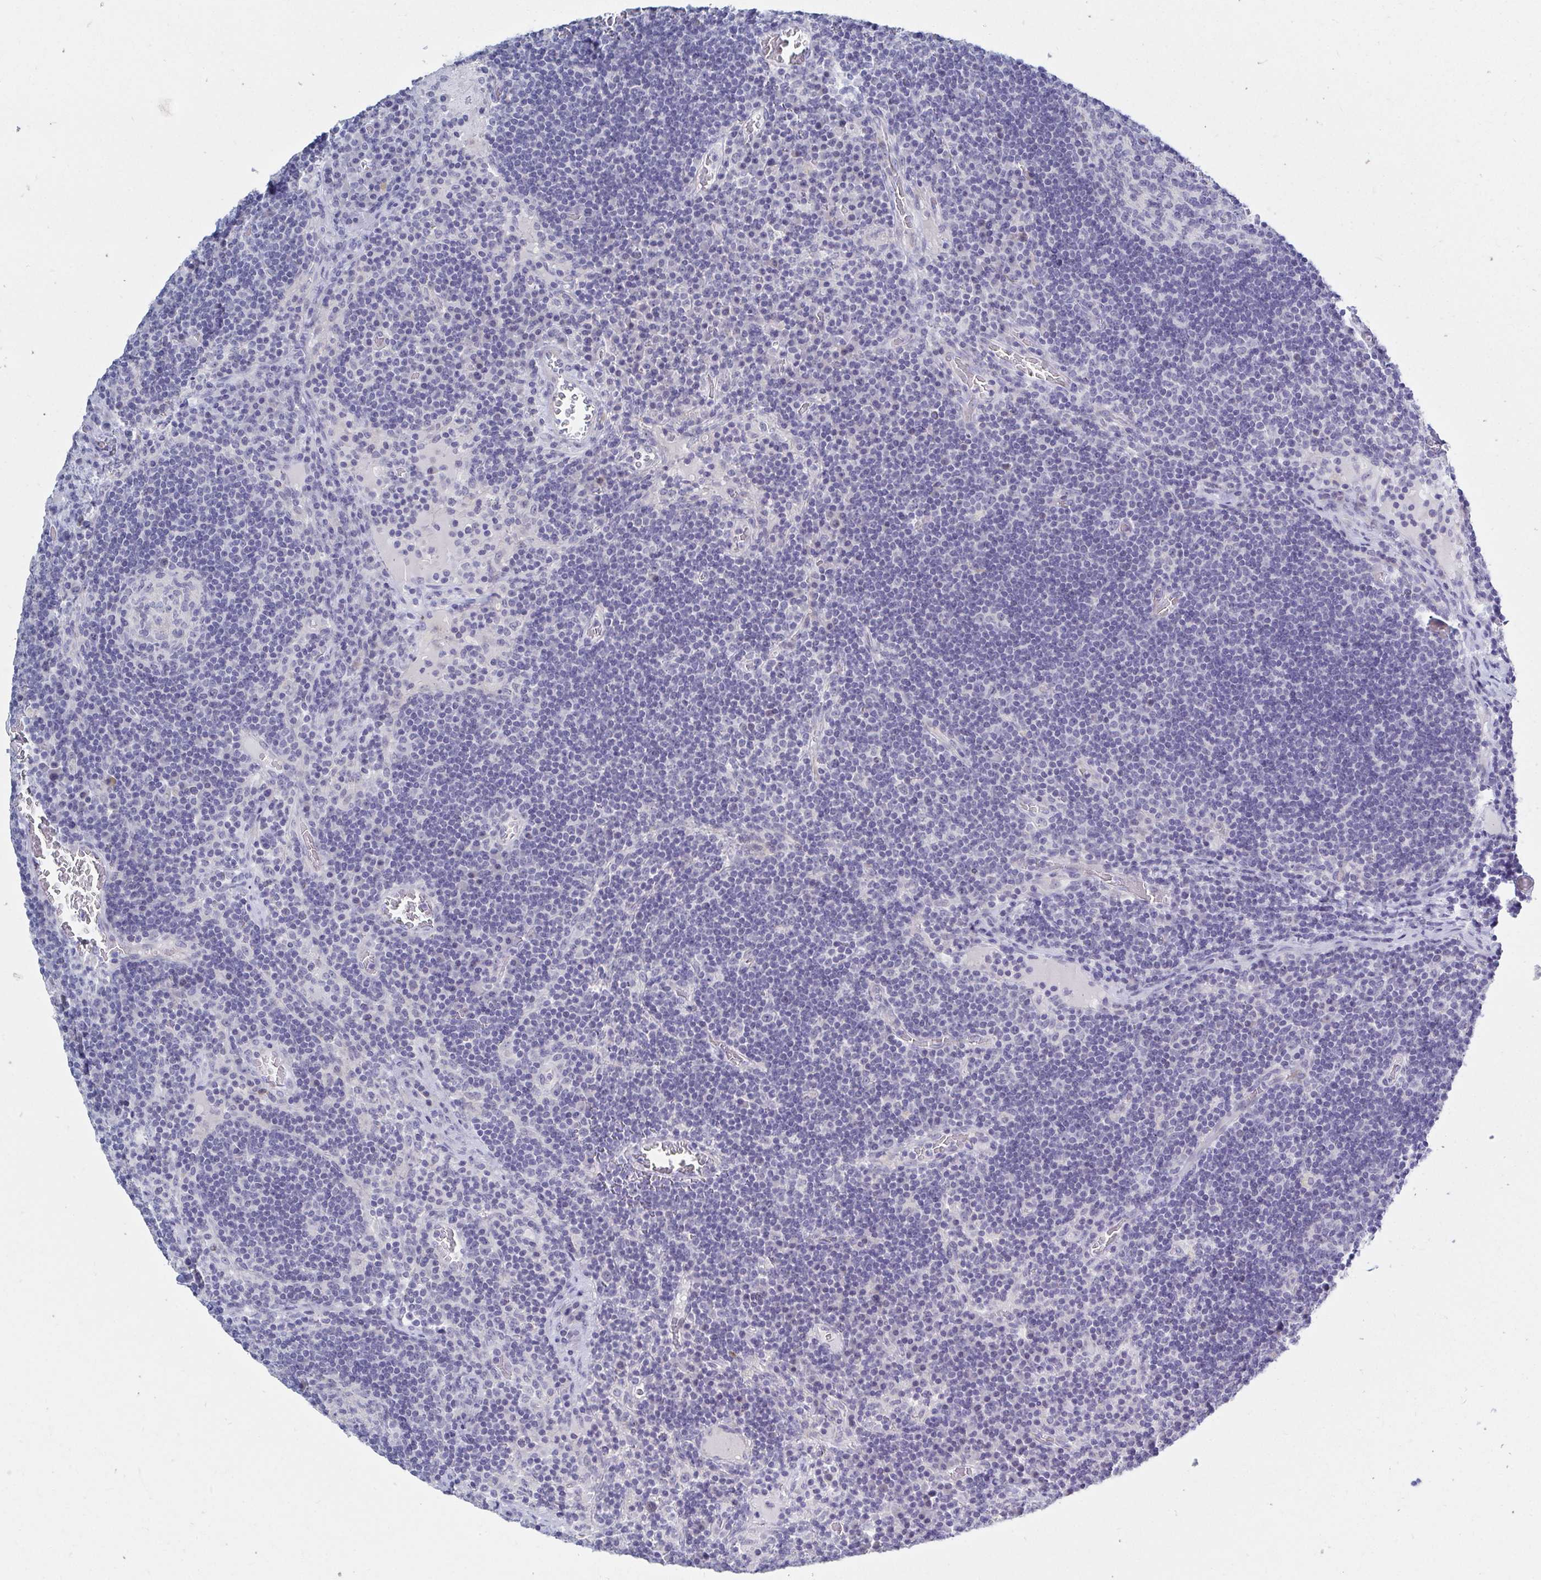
{"staining": {"intensity": "negative", "quantity": "none", "location": "none"}, "tissue": "lymph node", "cell_type": "Germinal center cells", "image_type": "normal", "snomed": [{"axis": "morphology", "description": "Normal tissue, NOS"}, {"axis": "topography", "description": "Lymph node"}], "caption": "This is an immunohistochemistry (IHC) photomicrograph of unremarkable human lymph node. There is no staining in germinal center cells.", "gene": "OR10K1", "patient": {"sex": "male", "age": 67}}